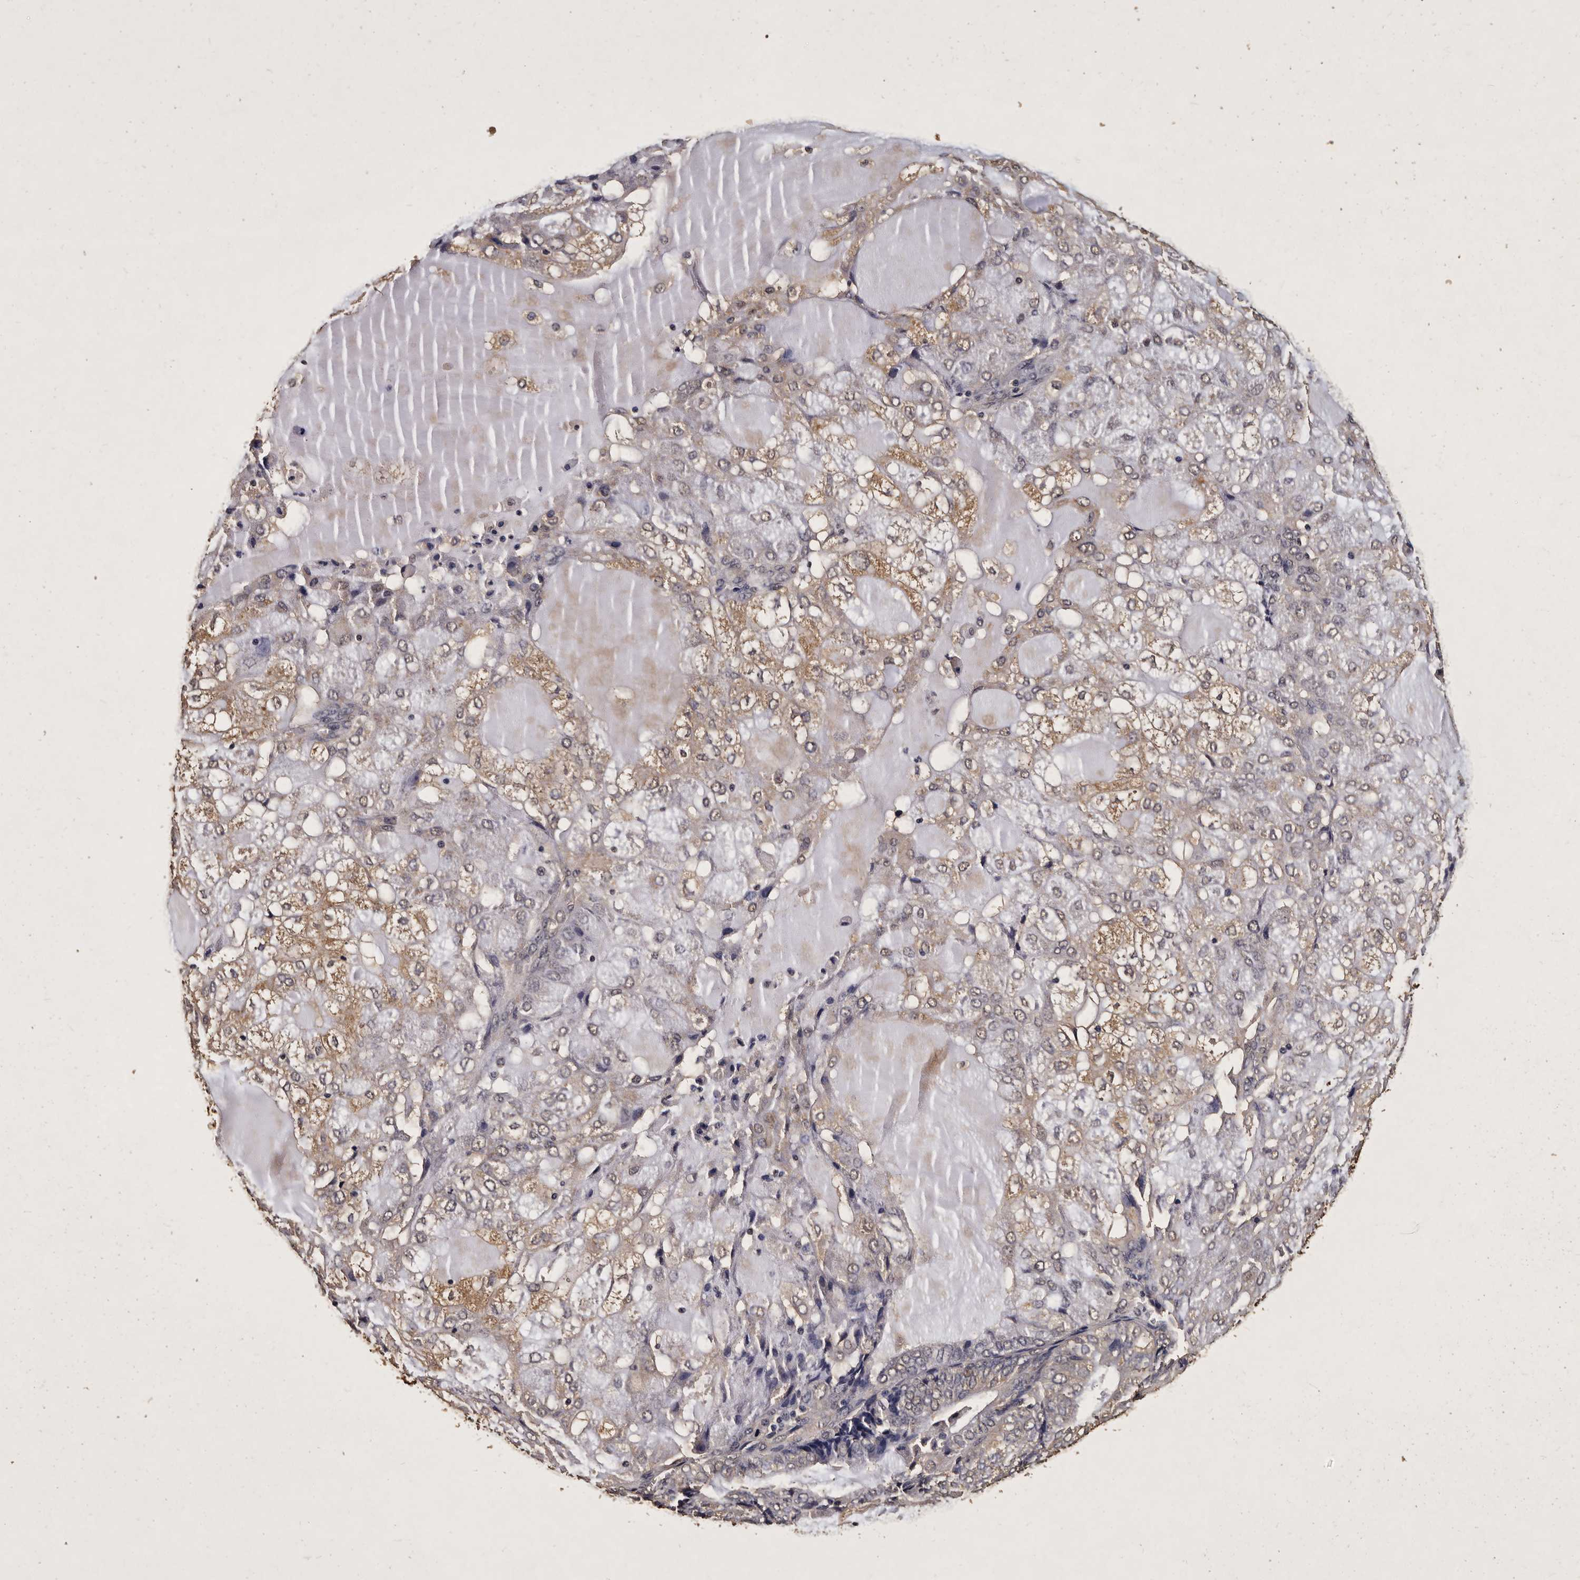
{"staining": {"intensity": "weak", "quantity": "25%-75%", "location": "cytoplasmic/membranous"}, "tissue": "endometrial cancer", "cell_type": "Tumor cells", "image_type": "cancer", "snomed": [{"axis": "morphology", "description": "Adenocarcinoma, NOS"}, {"axis": "topography", "description": "Endometrium"}], "caption": "A high-resolution histopathology image shows immunohistochemistry (IHC) staining of endometrial cancer (adenocarcinoma), which shows weak cytoplasmic/membranous expression in approximately 25%-75% of tumor cells.", "gene": "PARS2", "patient": {"sex": "female", "age": 81}}